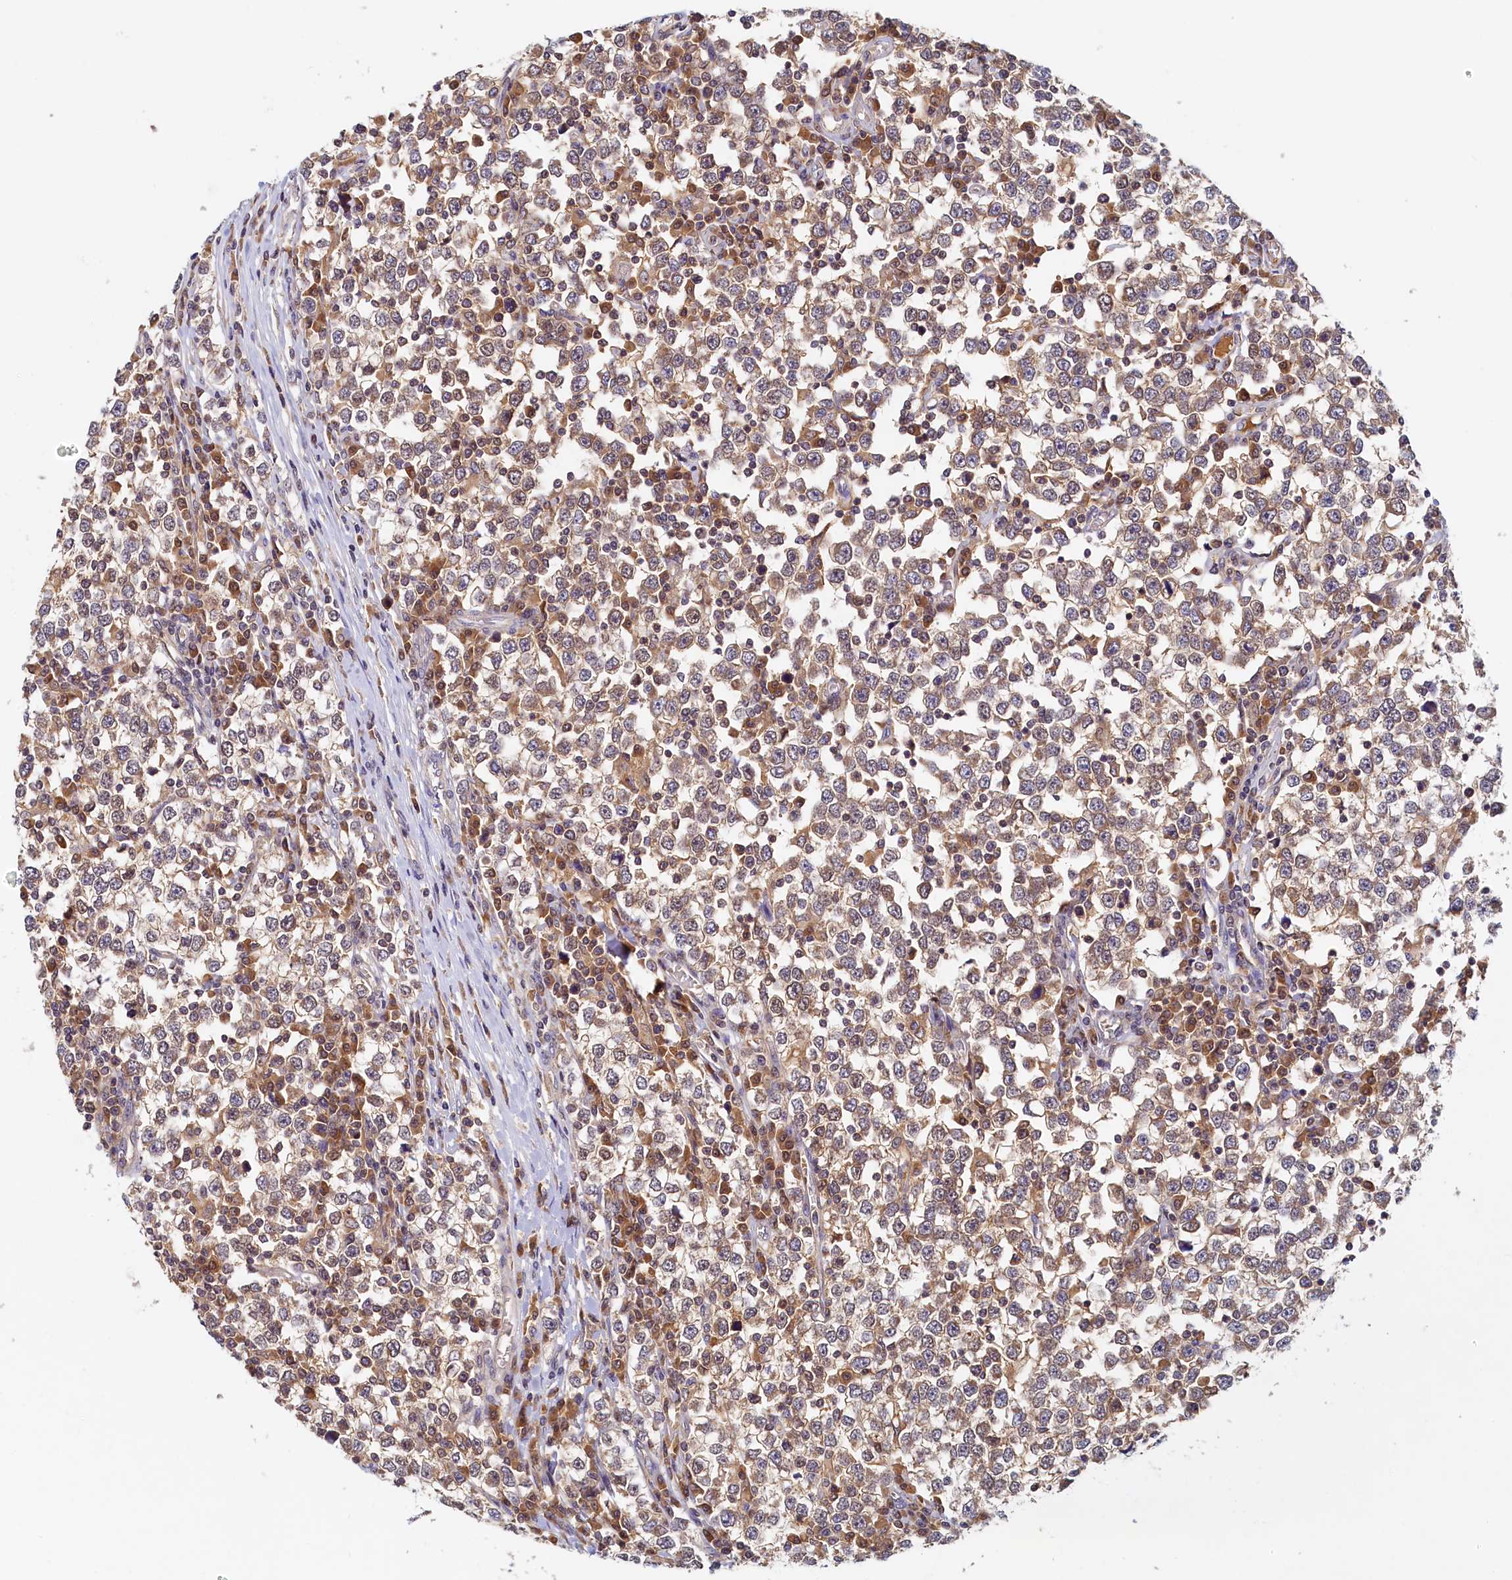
{"staining": {"intensity": "moderate", "quantity": "25%-75%", "location": "cytoplasmic/membranous"}, "tissue": "testis cancer", "cell_type": "Tumor cells", "image_type": "cancer", "snomed": [{"axis": "morphology", "description": "Seminoma, NOS"}, {"axis": "topography", "description": "Testis"}], "caption": "Immunohistochemistry (IHC) (DAB) staining of testis seminoma exhibits moderate cytoplasmic/membranous protein staining in about 25%-75% of tumor cells.", "gene": "PAAF1", "patient": {"sex": "male", "age": 65}}